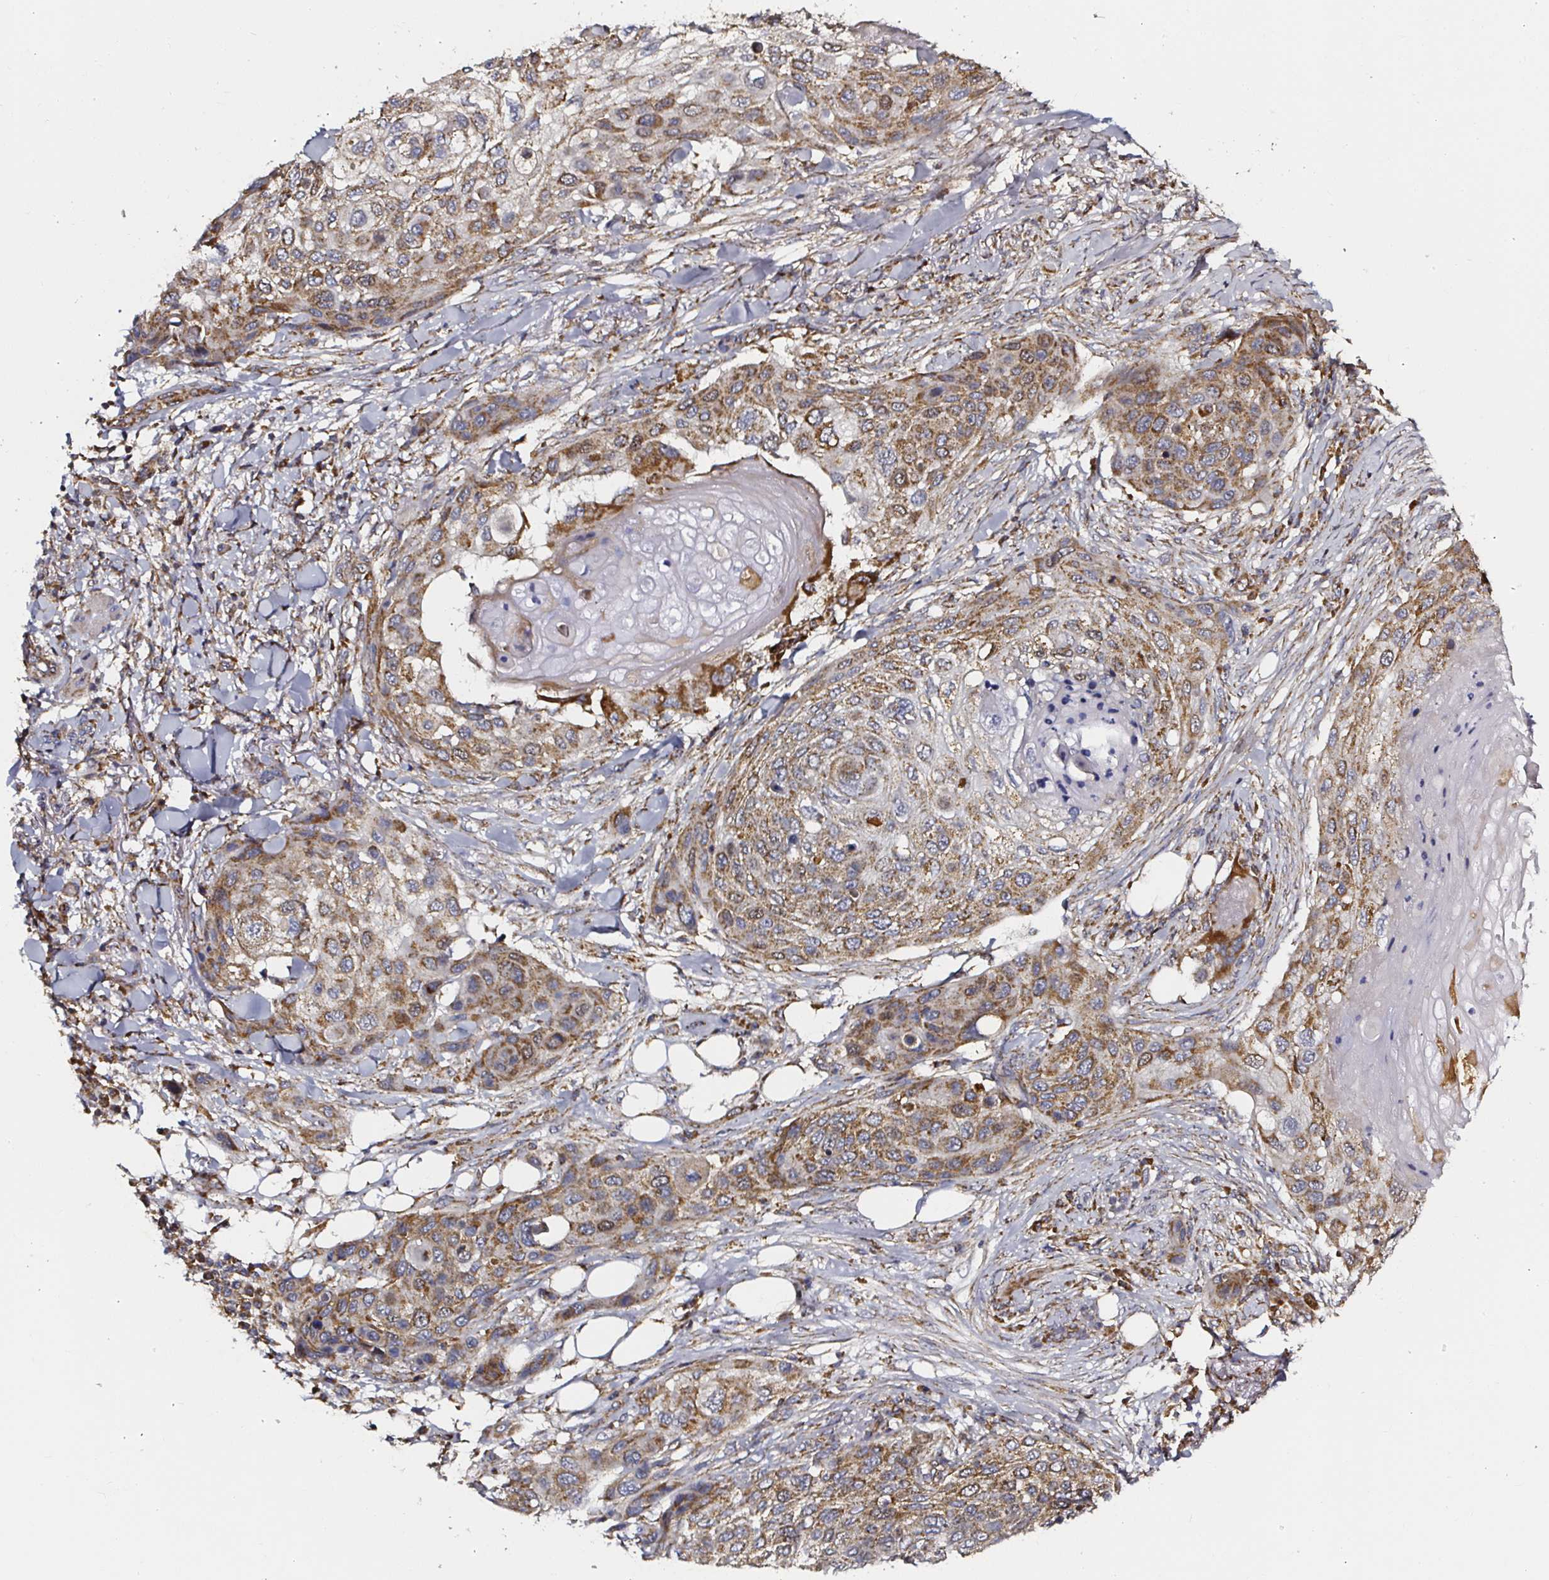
{"staining": {"intensity": "moderate", "quantity": ">75%", "location": "cytoplasmic/membranous"}, "tissue": "skin cancer", "cell_type": "Tumor cells", "image_type": "cancer", "snomed": [{"axis": "morphology", "description": "Squamous cell carcinoma, NOS"}, {"axis": "topography", "description": "Skin"}], "caption": "This image displays immunohistochemistry staining of skin cancer (squamous cell carcinoma), with medium moderate cytoplasmic/membranous staining in about >75% of tumor cells.", "gene": "ATAD3B", "patient": {"sex": "female", "age": 87}}